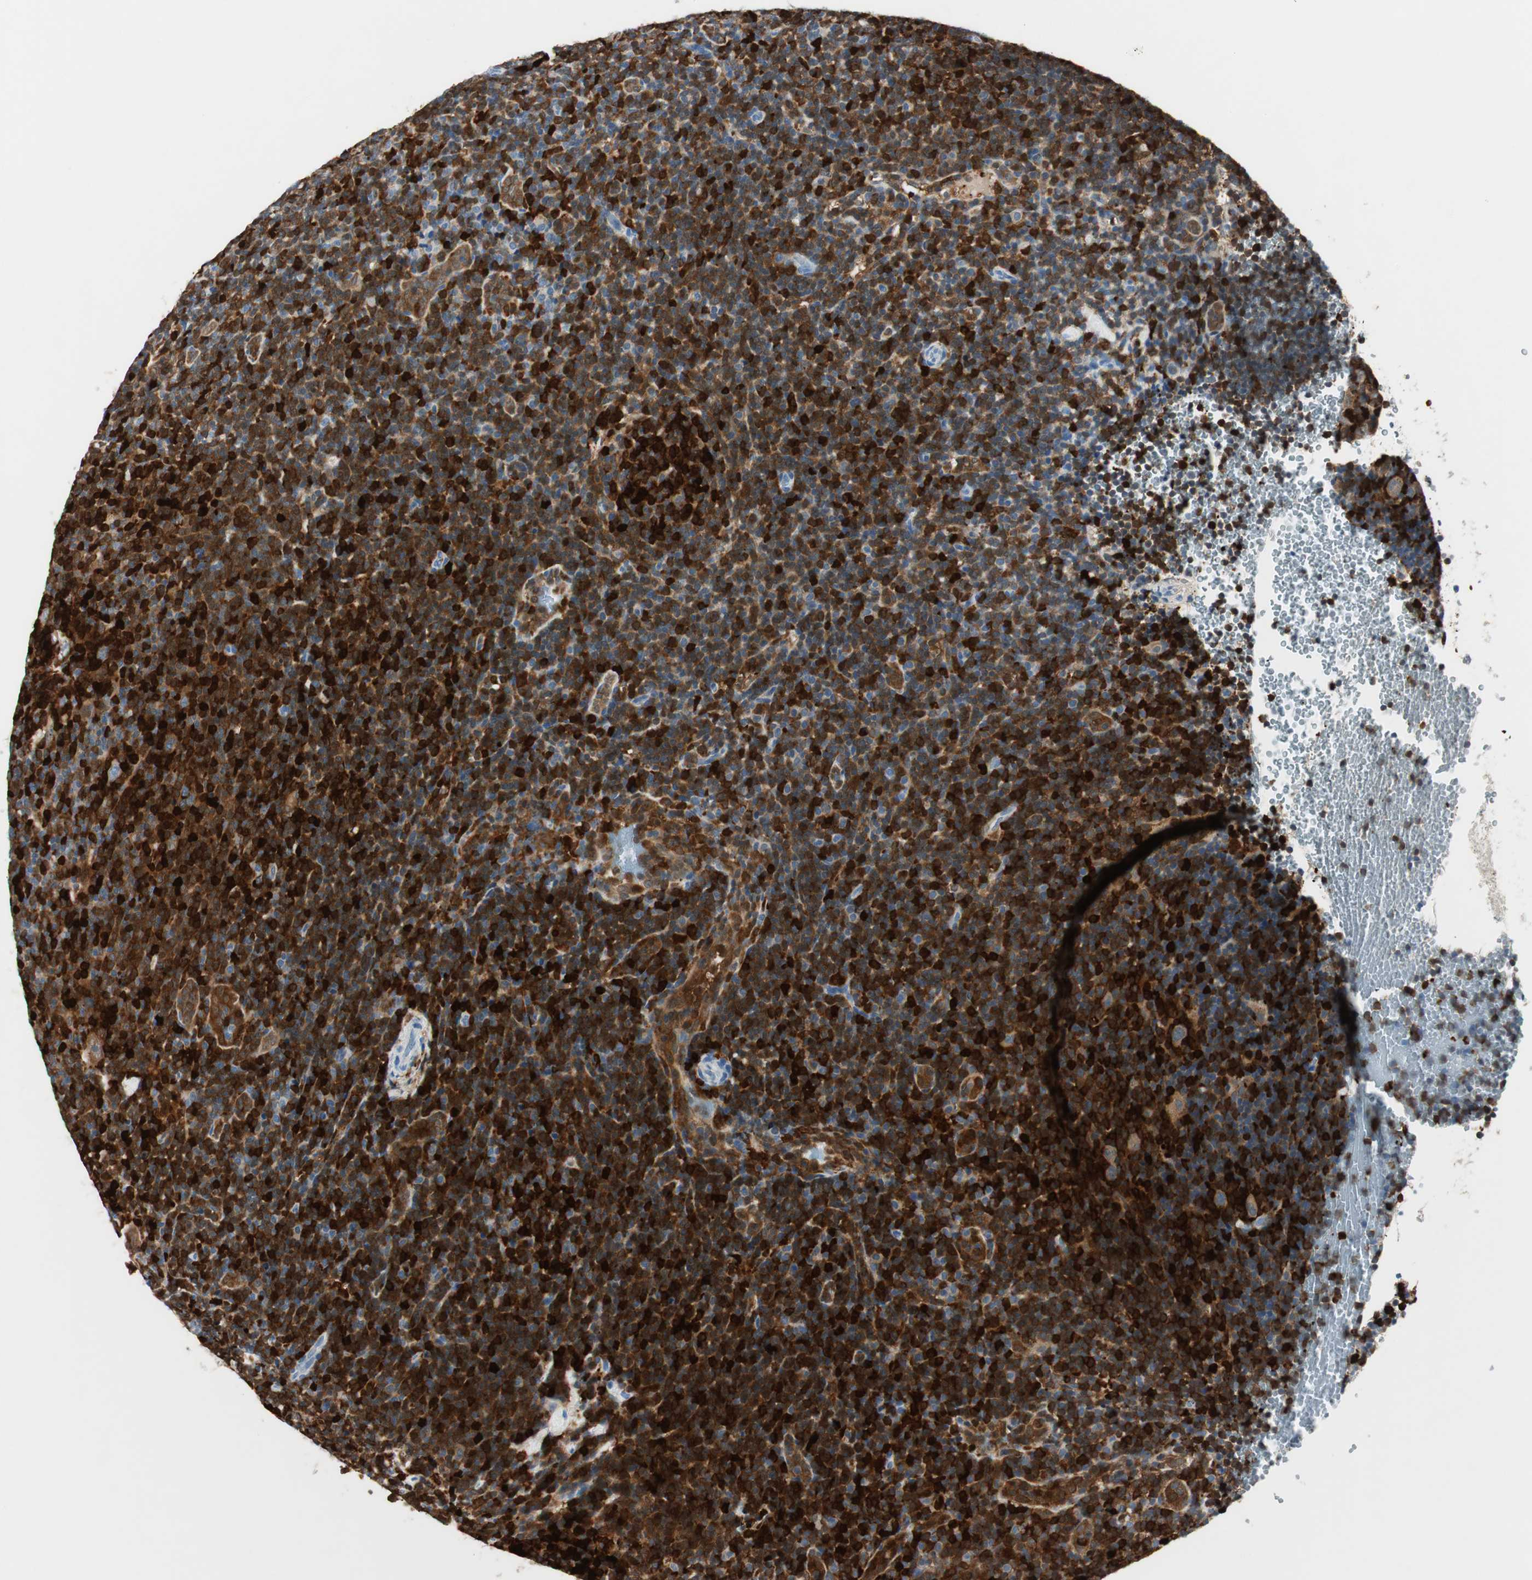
{"staining": {"intensity": "weak", "quantity": ">75%", "location": "cytoplasmic/membranous"}, "tissue": "lymphoma", "cell_type": "Tumor cells", "image_type": "cancer", "snomed": [{"axis": "morphology", "description": "Hodgkin's disease, NOS"}, {"axis": "topography", "description": "Lymph node"}], "caption": "A histopathology image of lymphoma stained for a protein displays weak cytoplasmic/membranous brown staining in tumor cells.", "gene": "COTL1", "patient": {"sex": "female", "age": 57}}